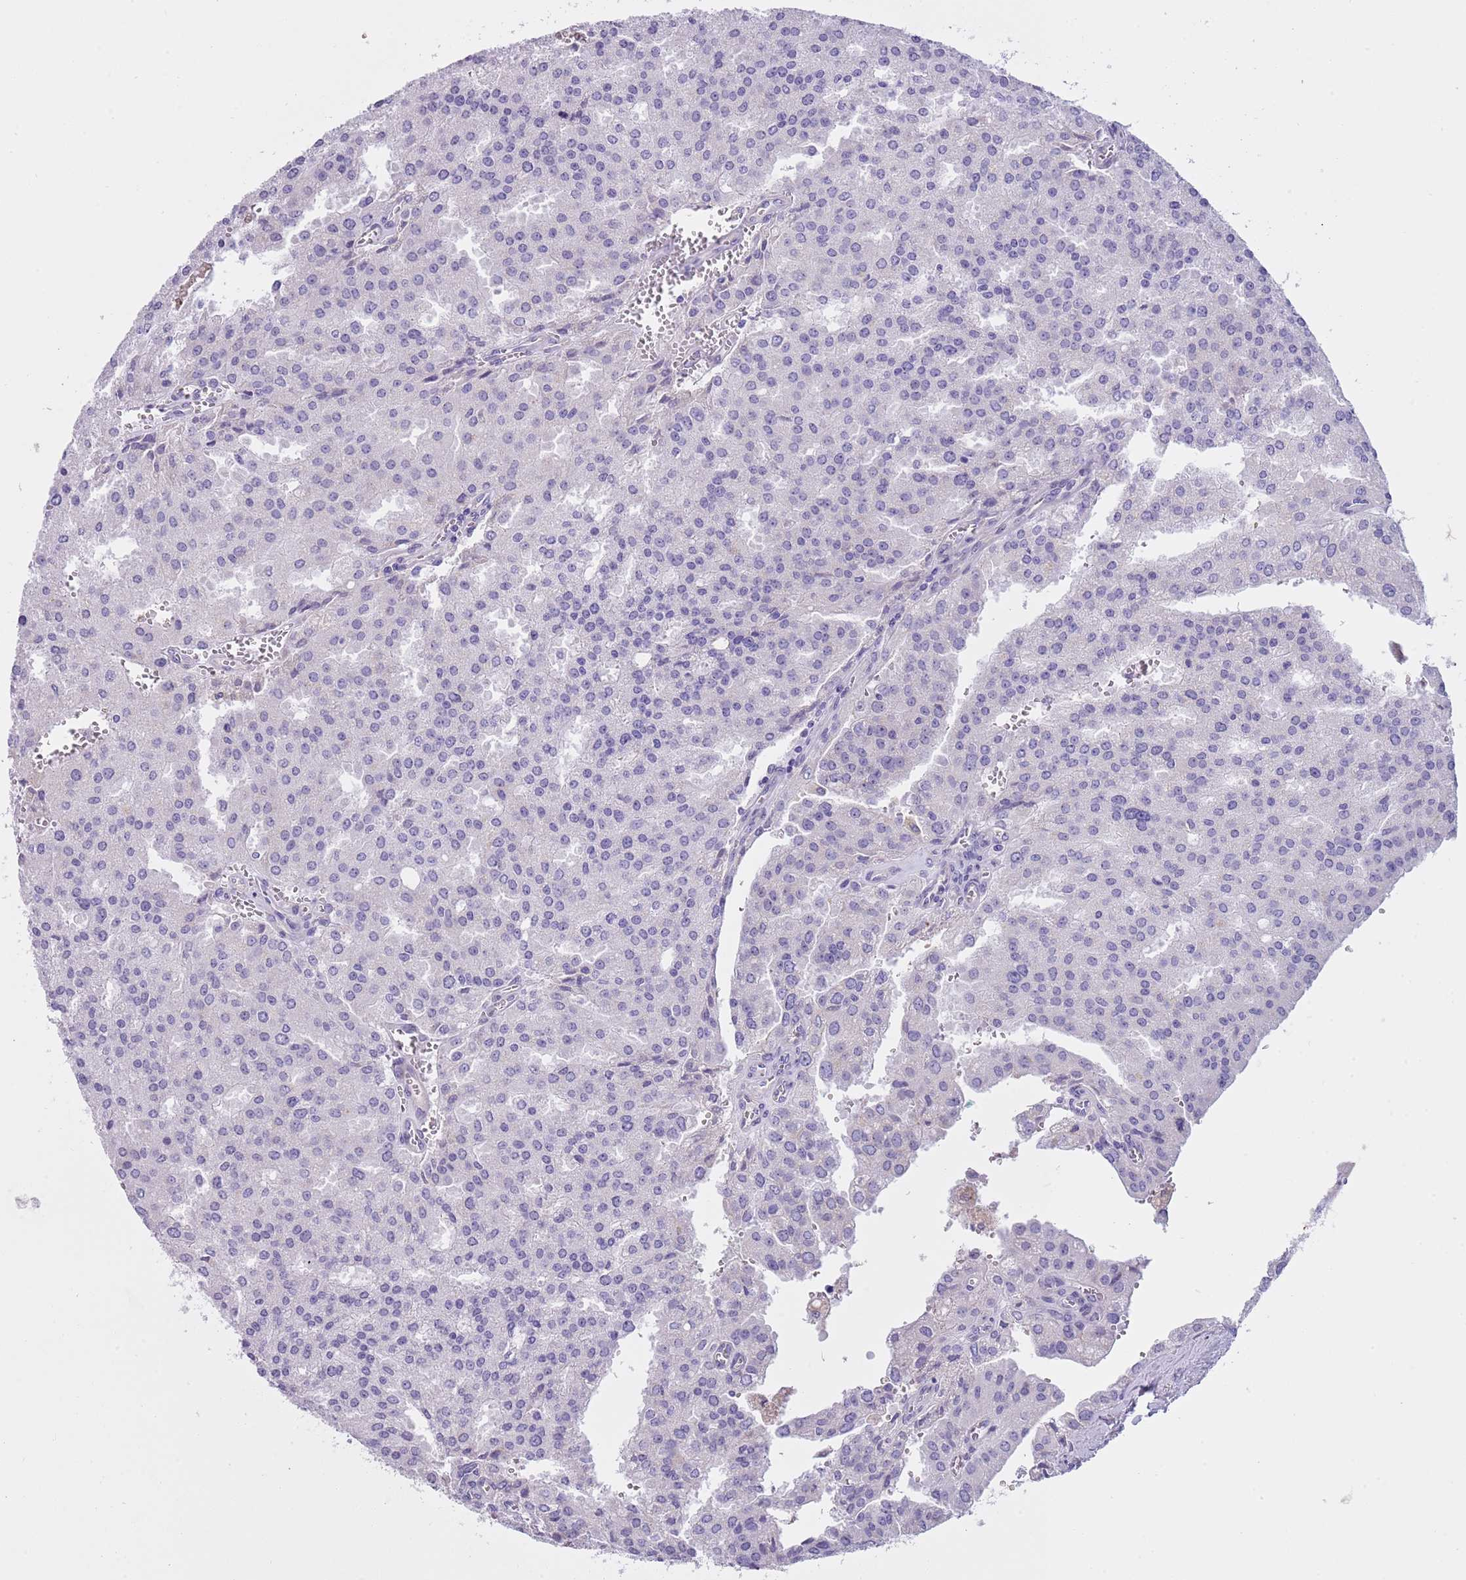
{"staining": {"intensity": "negative", "quantity": "none", "location": "none"}, "tissue": "prostate cancer", "cell_type": "Tumor cells", "image_type": "cancer", "snomed": [{"axis": "morphology", "description": "Adenocarcinoma, High grade"}, {"axis": "topography", "description": "Prostate"}], "caption": "There is no significant staining in tumor cells of prostate adenocarcinoma (high-grade).", "gene": "NBPF6", "patient": {"sex": "male", "age": 68}}